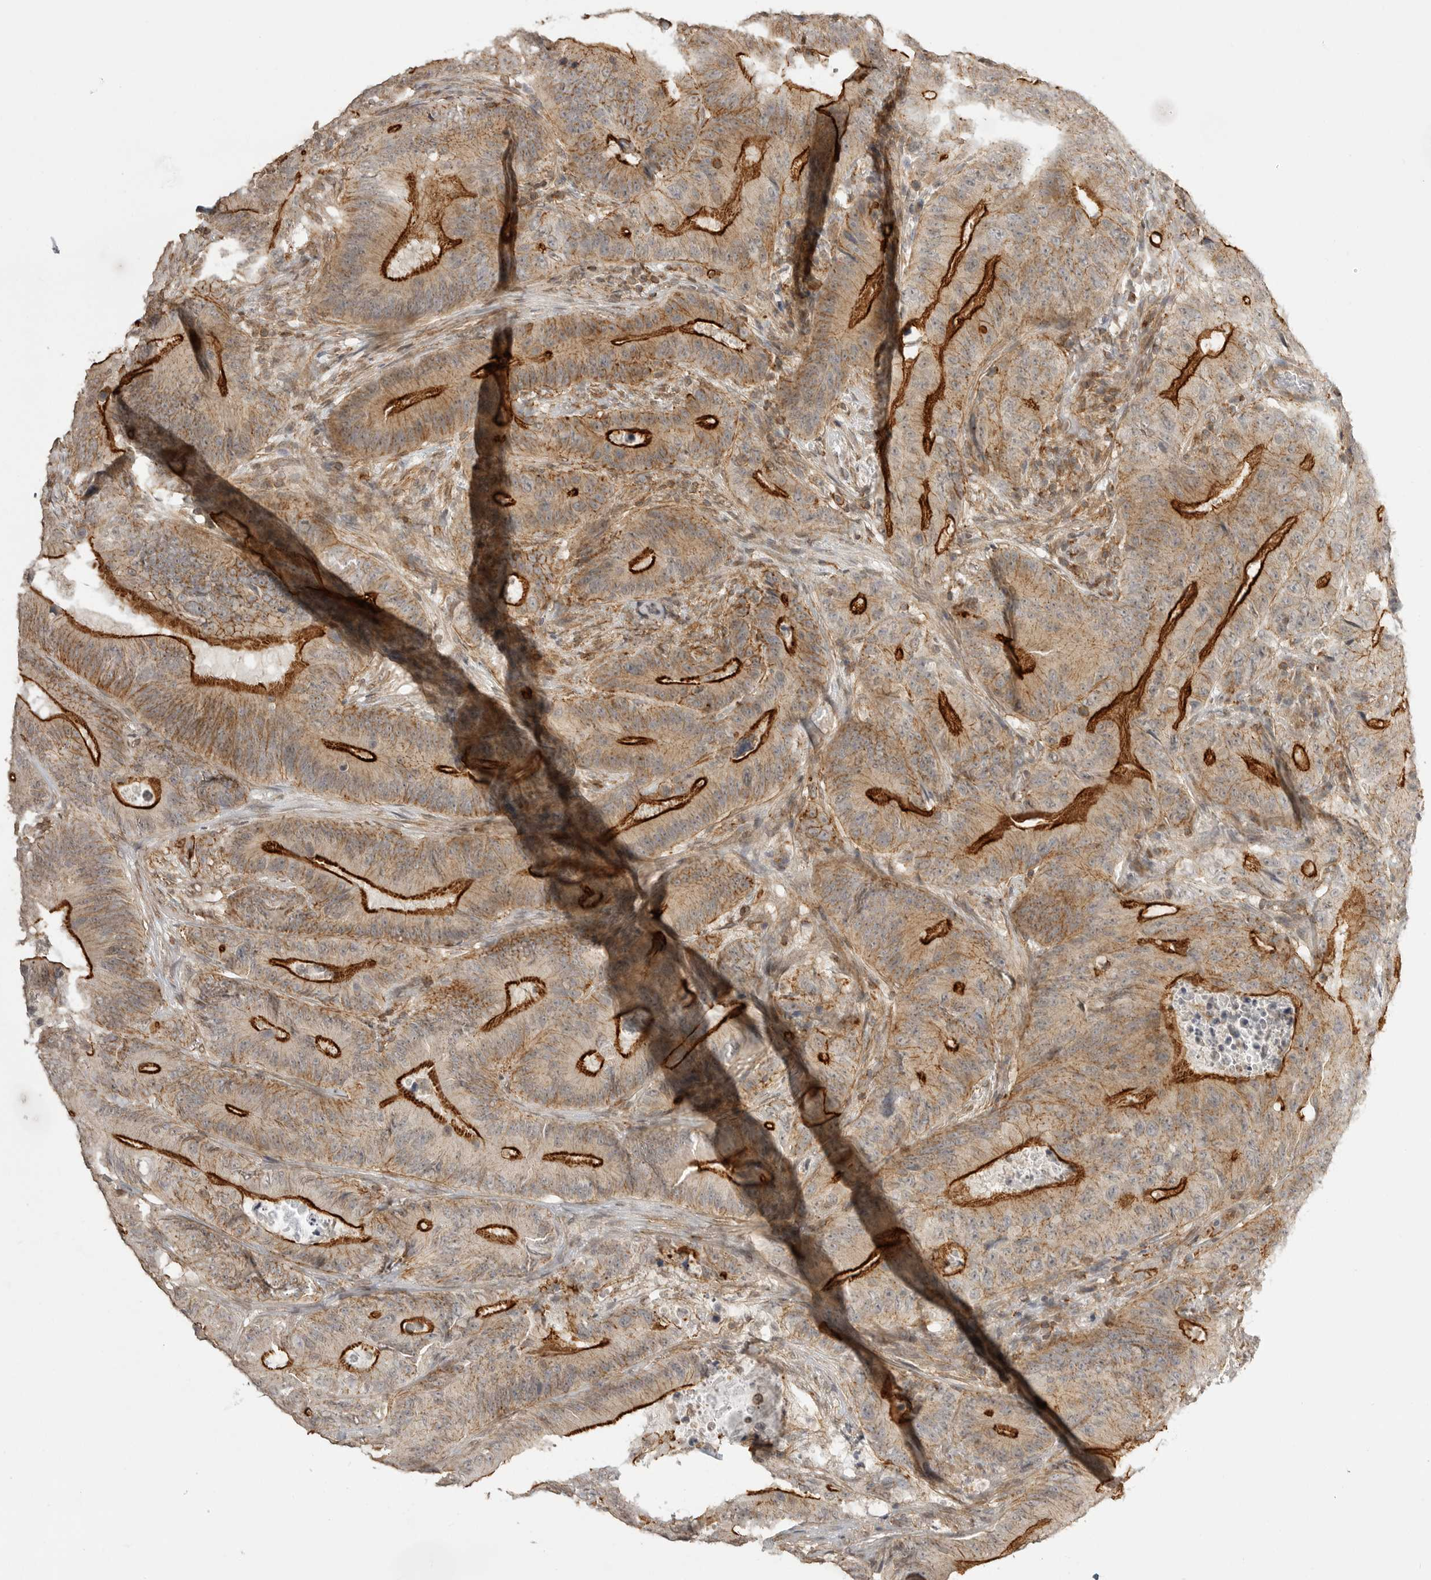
{"staining": {"intensity": "strong", "quantity": "<25%", "location": "cytoplasmic/membranous"}, "tissue": "colorectal cancer", "cell_type": "Tumor cells", "image_type": "cancer", "snomed": [{"axis": "morphology", "description": "Adenocarcinoma, NOS"}, {"axis": "topography", "description": "Colon"}], "caption": "A photomicrograph of colorectal cancer (adenocarcinoma) stained for a protein demonstrates strong cytoplasmic/membranous brown staining in tumor cells.", "gene": "GPC2", "patient": {"sex": "male", "age": 83}}